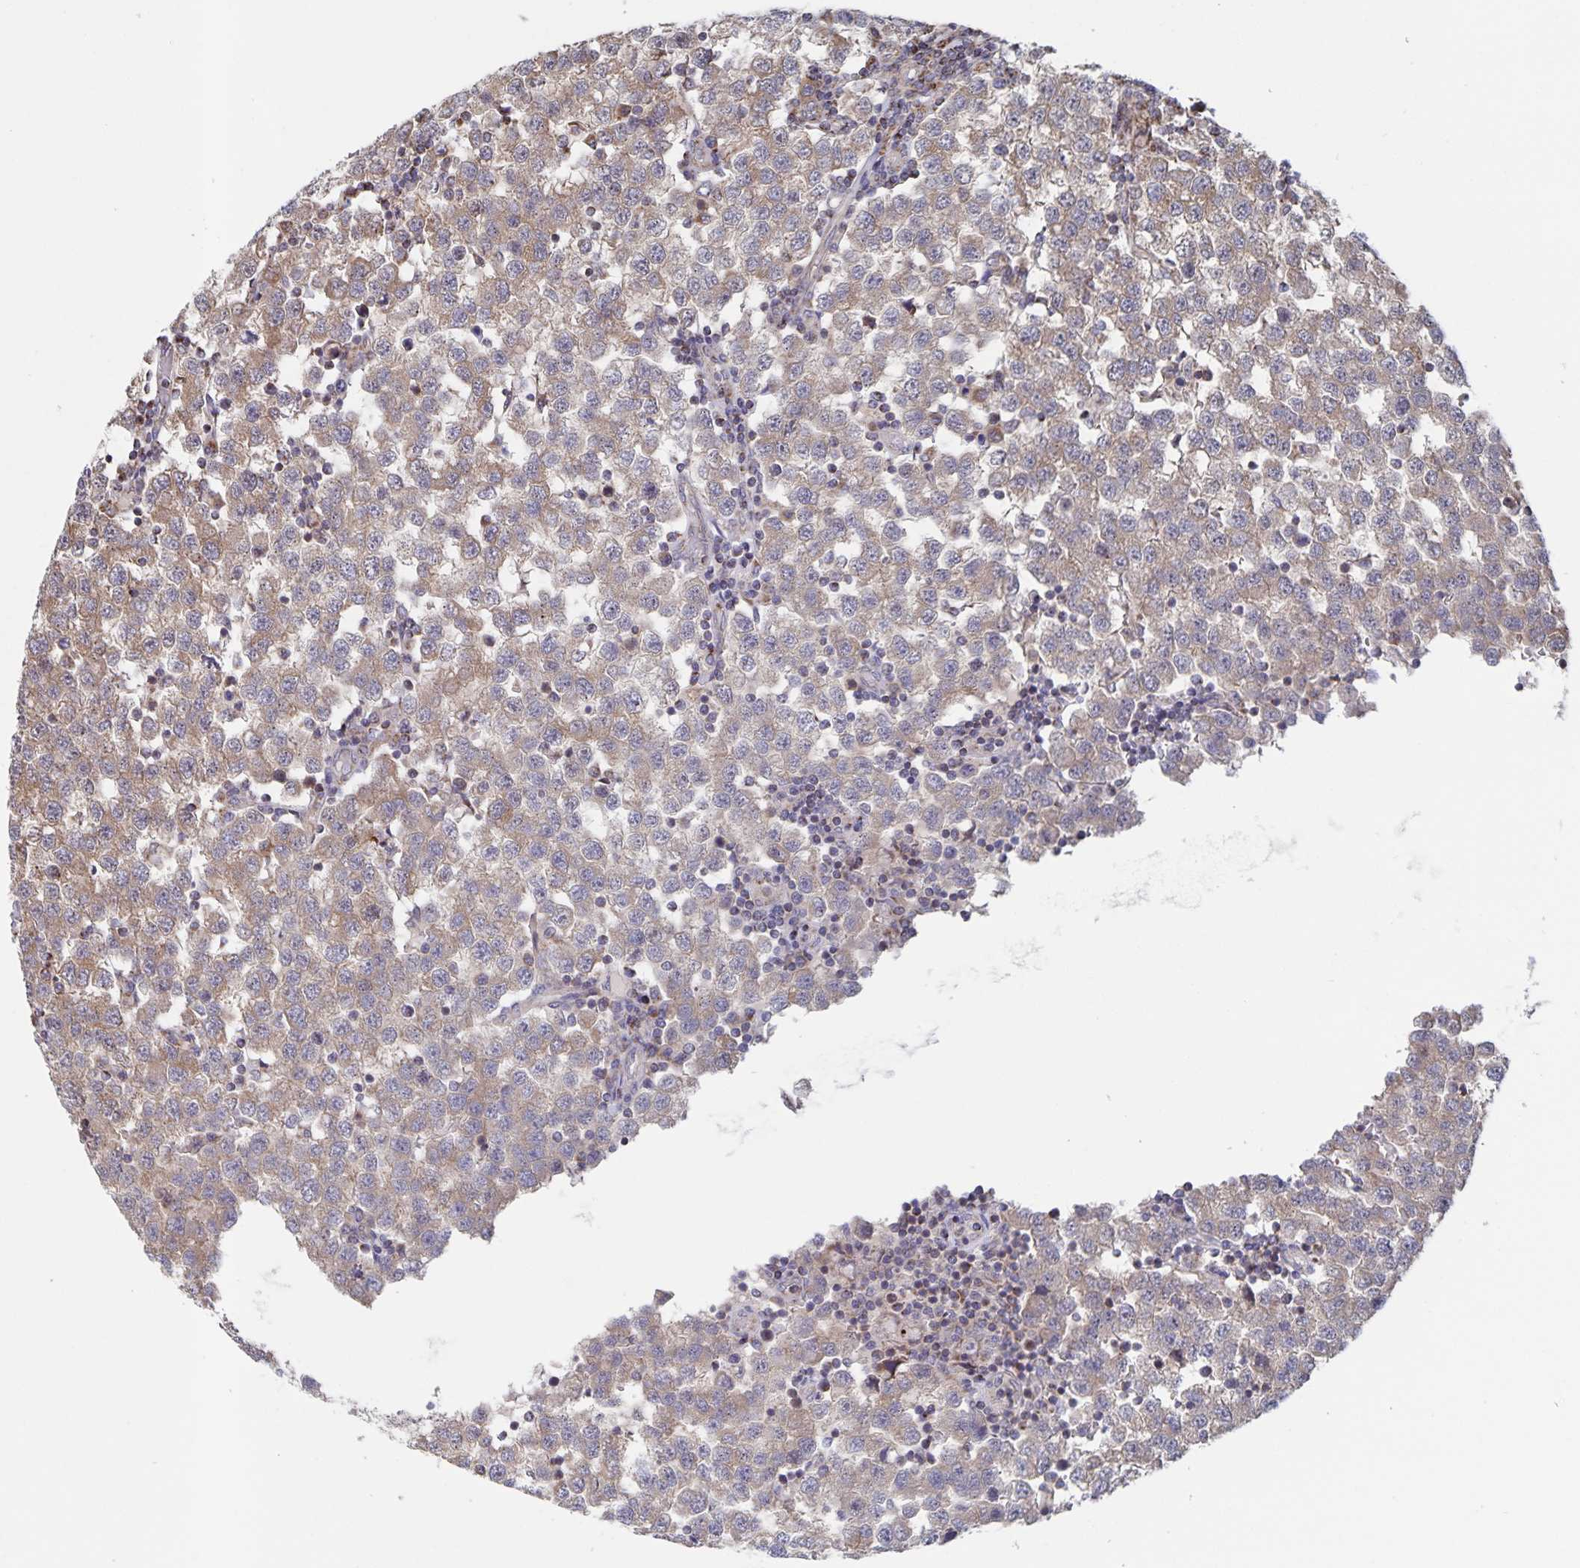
{"staining": {"intensity": "weak", "quantity": ">75%", "location": "cytoplasmic/membranous"}, "tissue": "testis cancer", "cell_type": "Tumor cells", "image_type": "cancer", "snomed": [{"axis": "morphology", "description": "Seminoma, NOS"}, {"axis": "topography", "description": "Testis"}], "caption": "An image showing weak cytoplasmic/membranous positivity in about >75% of tumor cells in testis cancer, as visualized by brown immunohistochemical staining.", "gene": "ACACA", "patient": {"sex": "male", "age": 34}}